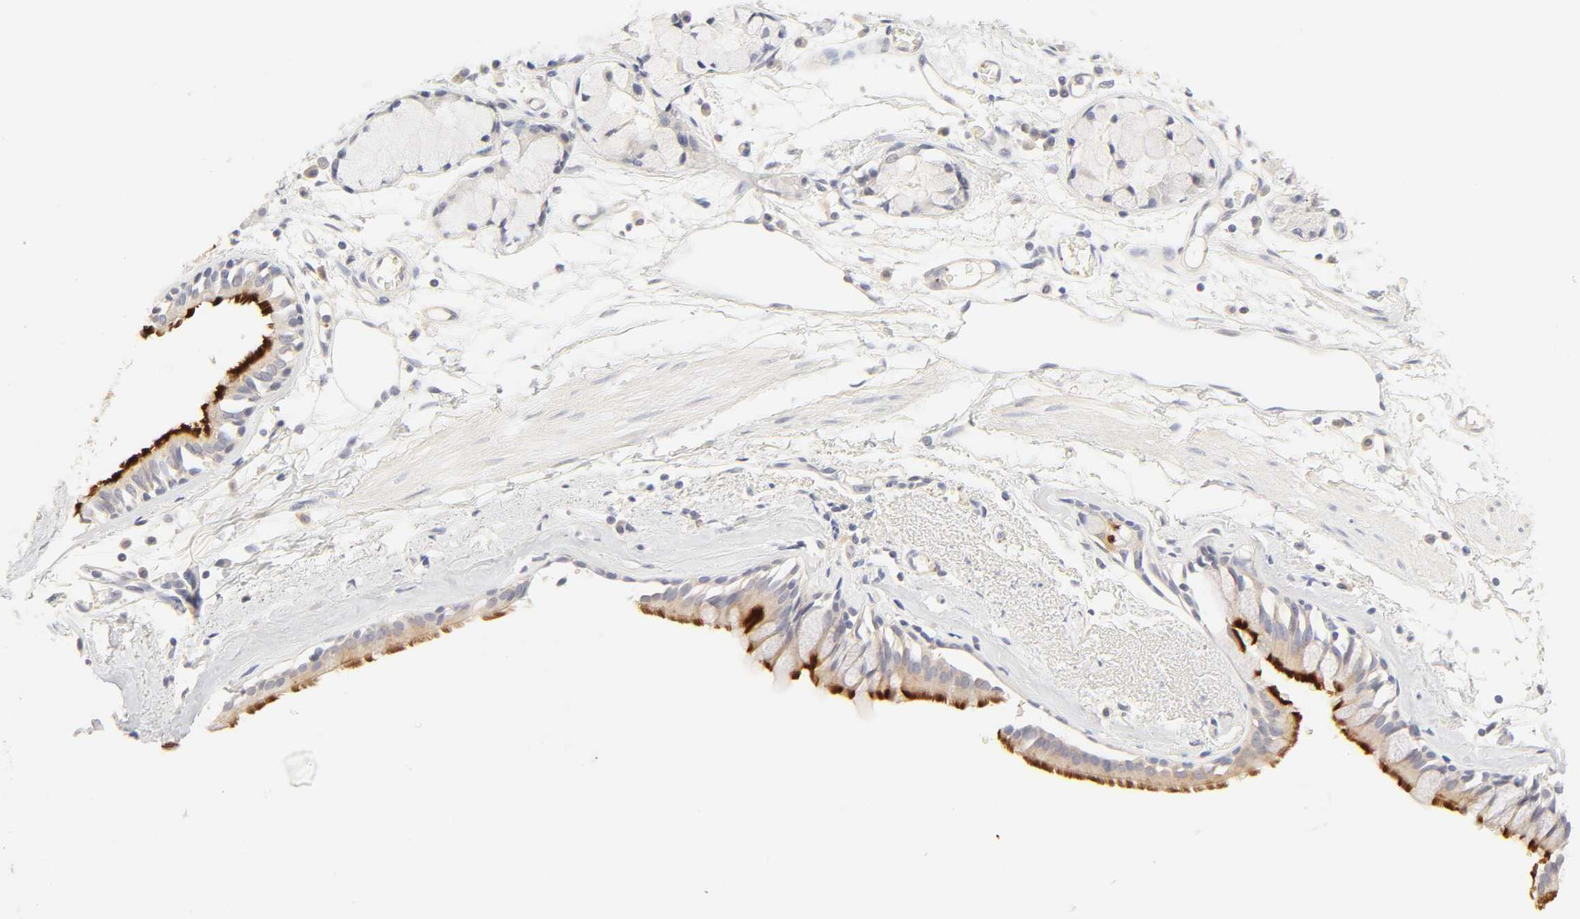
{"staining": {"intensity": "strong", "quantity": ">75%", "location": "cytoplasmic/membranous"}, "tissue": "bronchus", "cell_type": "Respiratory epithelial cells", "image_type": "normal", "snomed": [{"axis": "morphology", "description": "Normal tissue, NOS"}, {"axis": "topography", "description": "Bronchus"}, {"axis": "topography", "description": "Lung"}], "caption": "Strong cytoplasmic/membranous expression for a protein is identified in about >75% of respiratory epithelial cells of benign bronchus using immunohistochemistry.", "gene": "CYP4B1", "patient": {"sex": "female", "age": 56}}